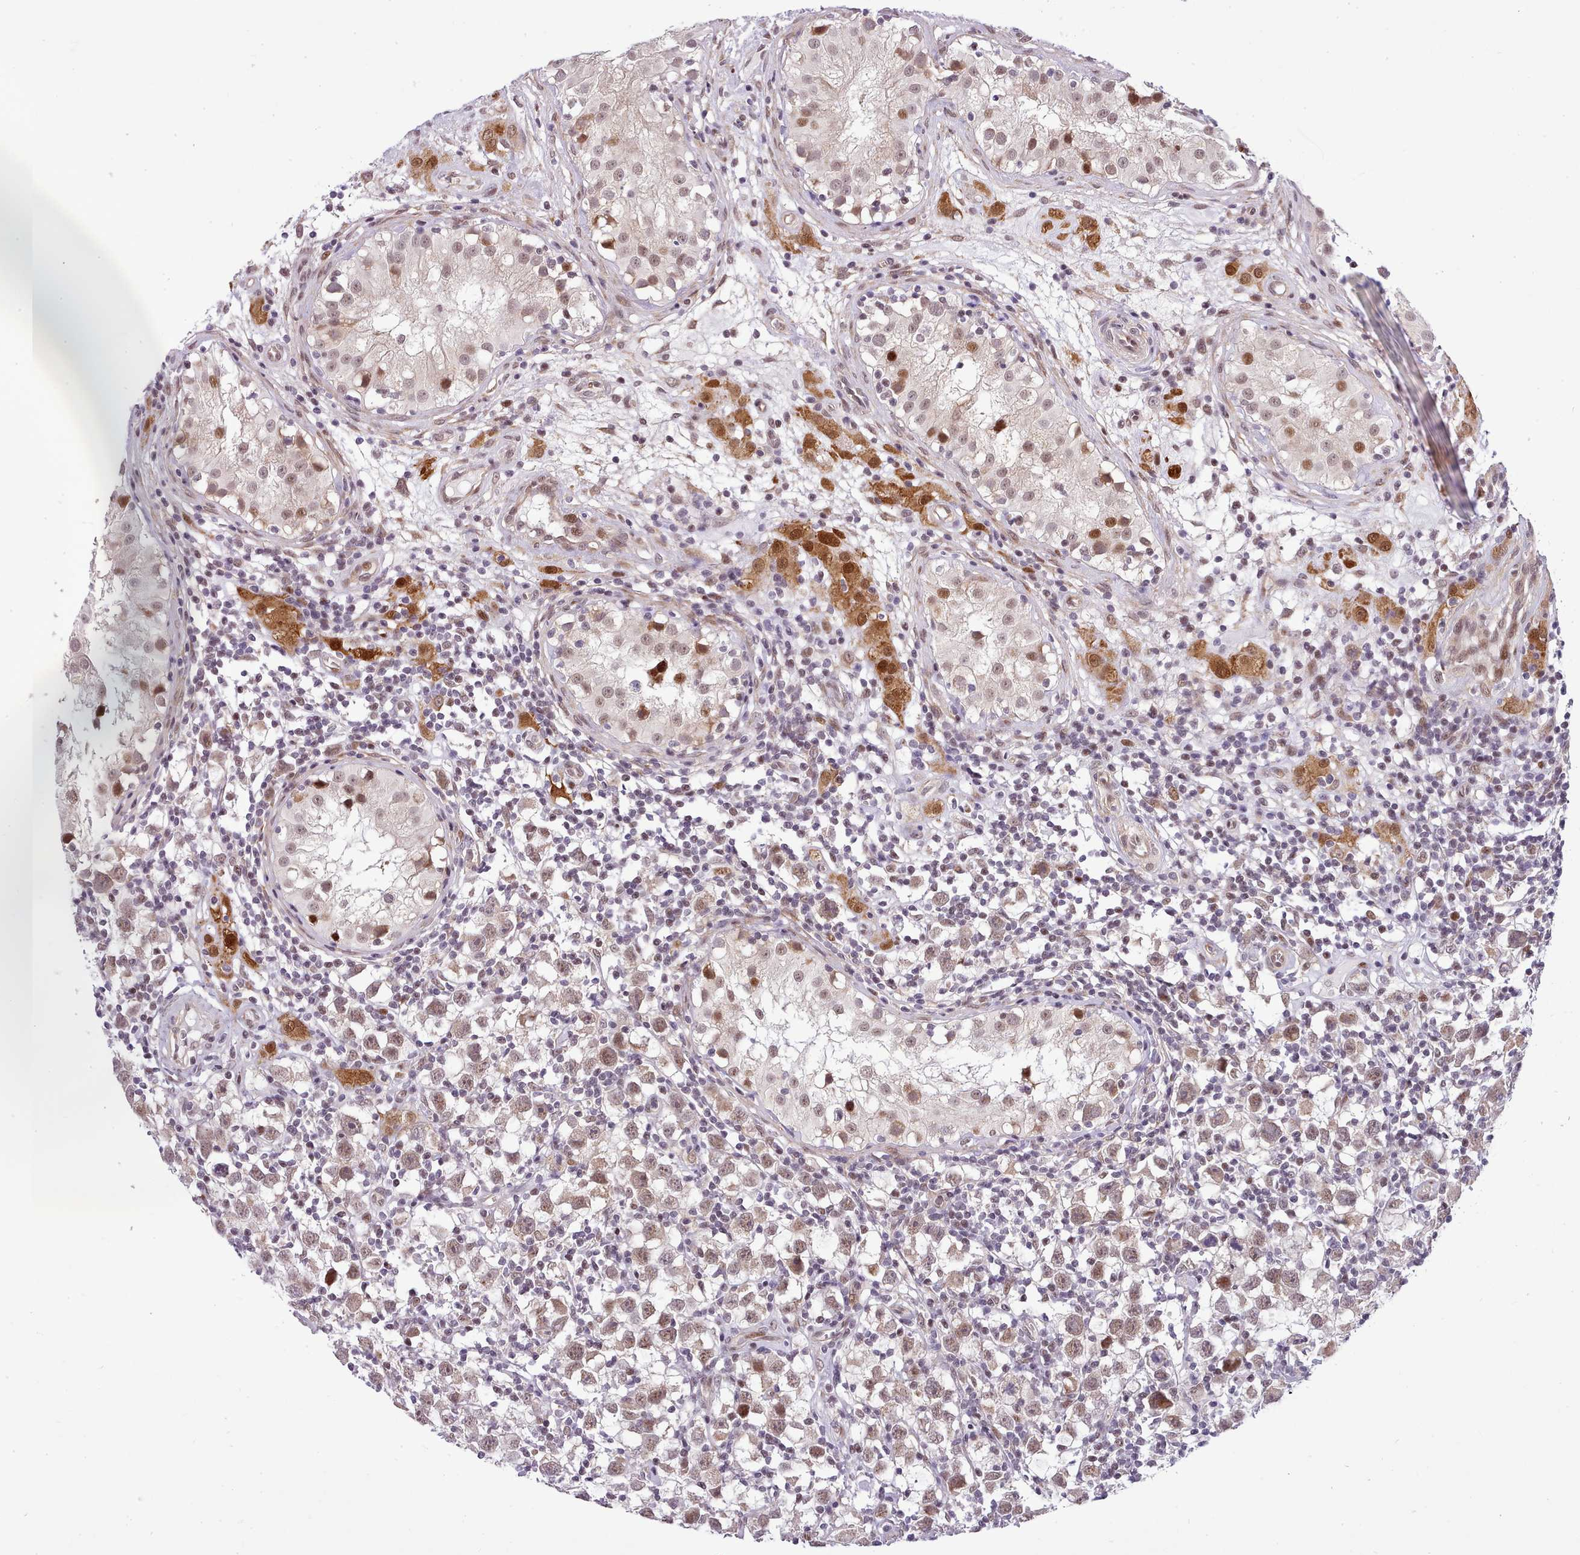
{"staining": {"intensity": "moderate", "quantity": ">75%", "location": "nuclear"}, "tissue": "testis cancer", "cell_type": "Tumor cells", "image_type": "cancer", "snomed": [{"axis": "morphology", "description": "Seminoma, NOS"}, {"axis": "morphology", "description": "Carcinoma, Embryonal, NOS"}, {"axis": "topography", "description": "Testis"}], "caption": "Testis embryonal carcinoma stained with a brown dye shows moderate nuclear positive expression in about >75% of tumor cells.", "gene": "HOXB7", "patient": {"sex": "male", "age": 29}}